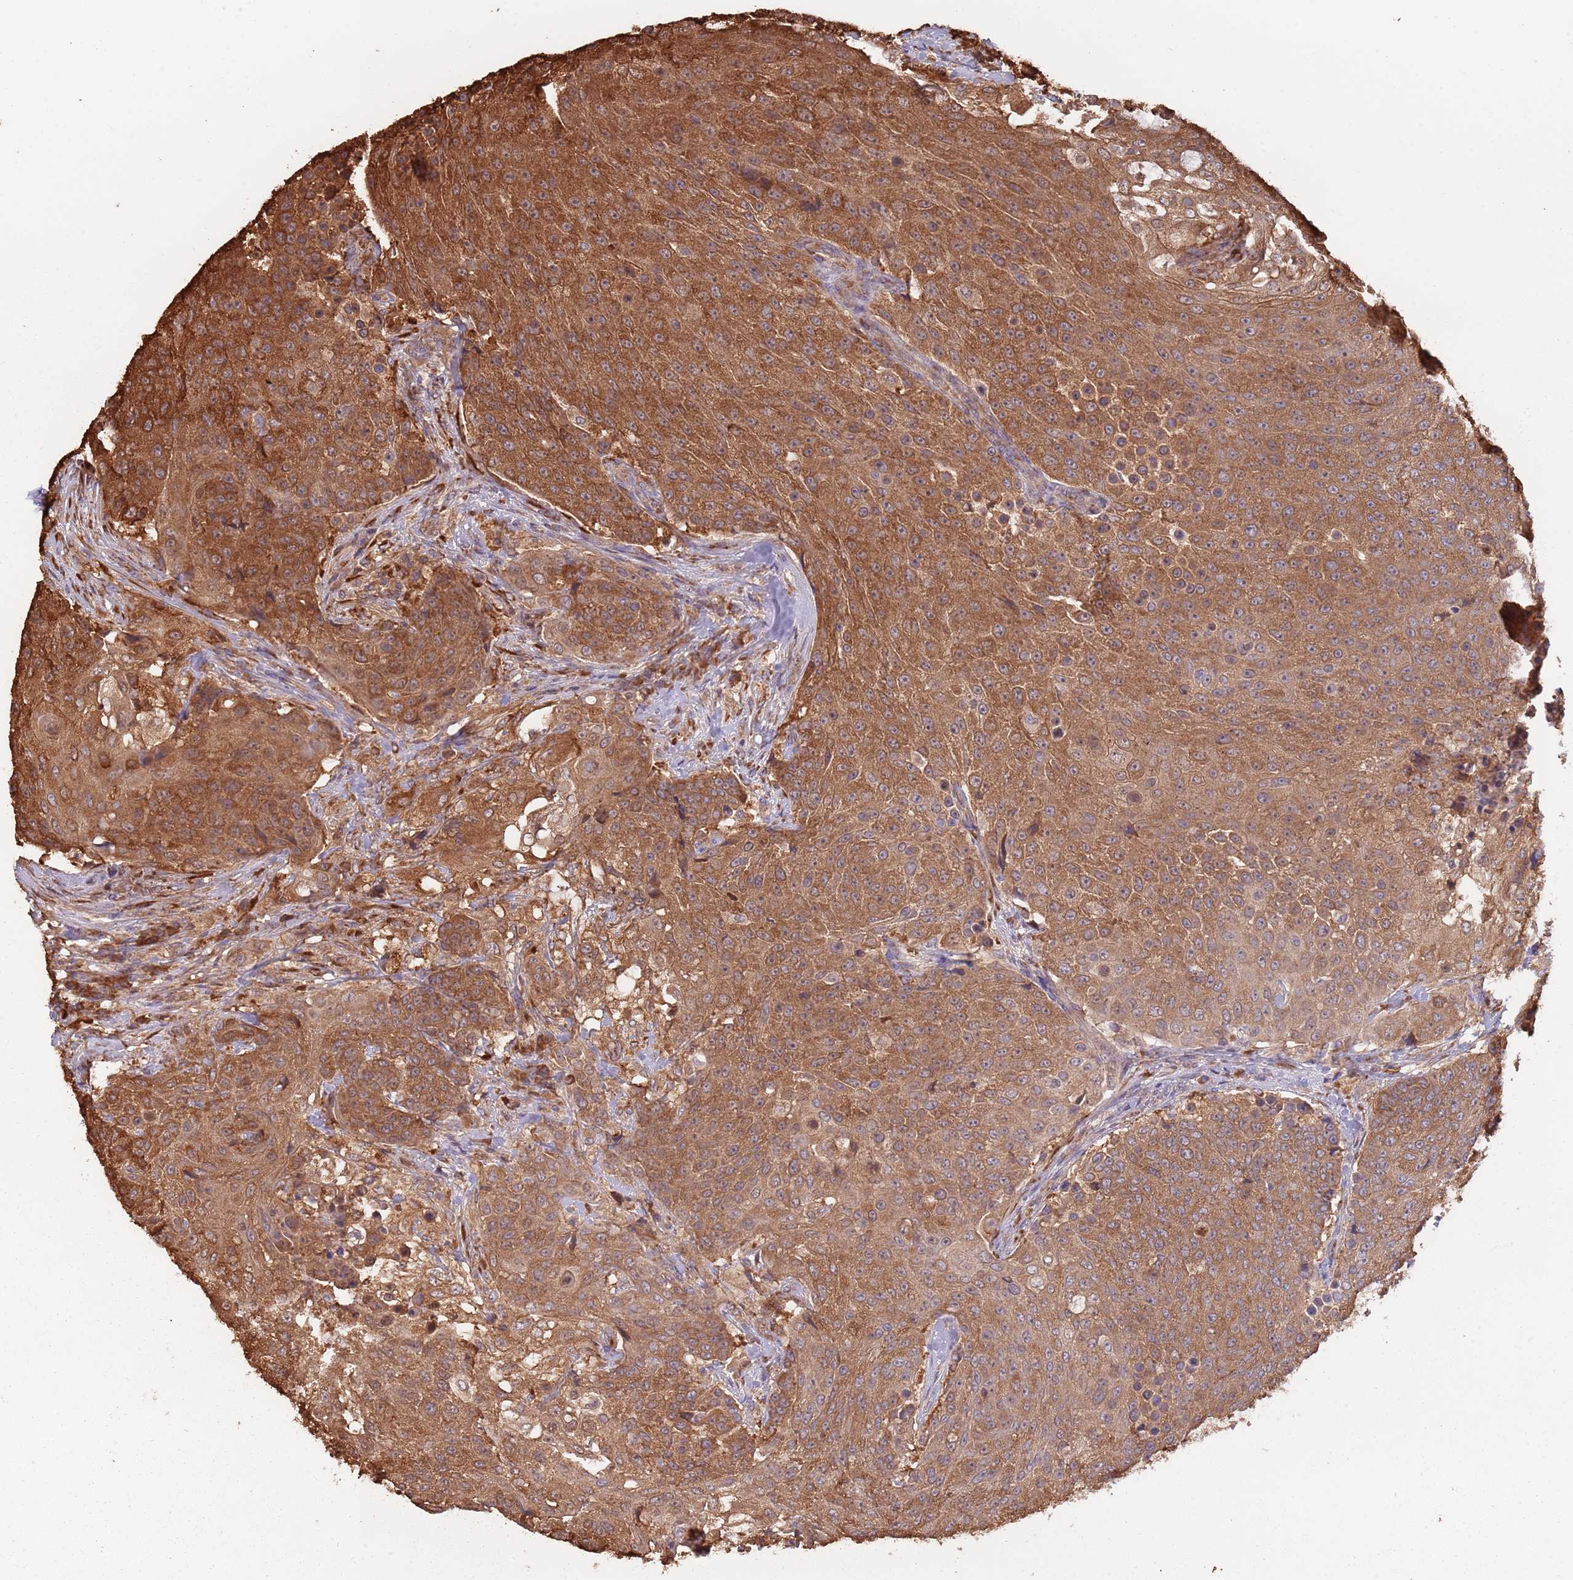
{"staining": {"intensity": "strong", "quantity": ">75%", "location": "cytoplasmic/membranous"}, "tissue": "urothelial cancer", "cell_type": "Tumor cells", "image_type": "cancer", "snomed": [{"axis": "morphology", "description": "Urothelial carcinoma, High grade"}, {"axis": "topography", "description": "Urinary bladder"}], "caption": "Brown immunohistochemical staining in human urothelial cancer shows strong cytoplasmic/membranous staining in approximately >75% of tumor cells. (Stains: DAB in brown, nuclei in blue, Microscopy: brightfield microscopy at high magnification).", "gene": "COG4", "patient": {"sex": "female", "age": 63}}